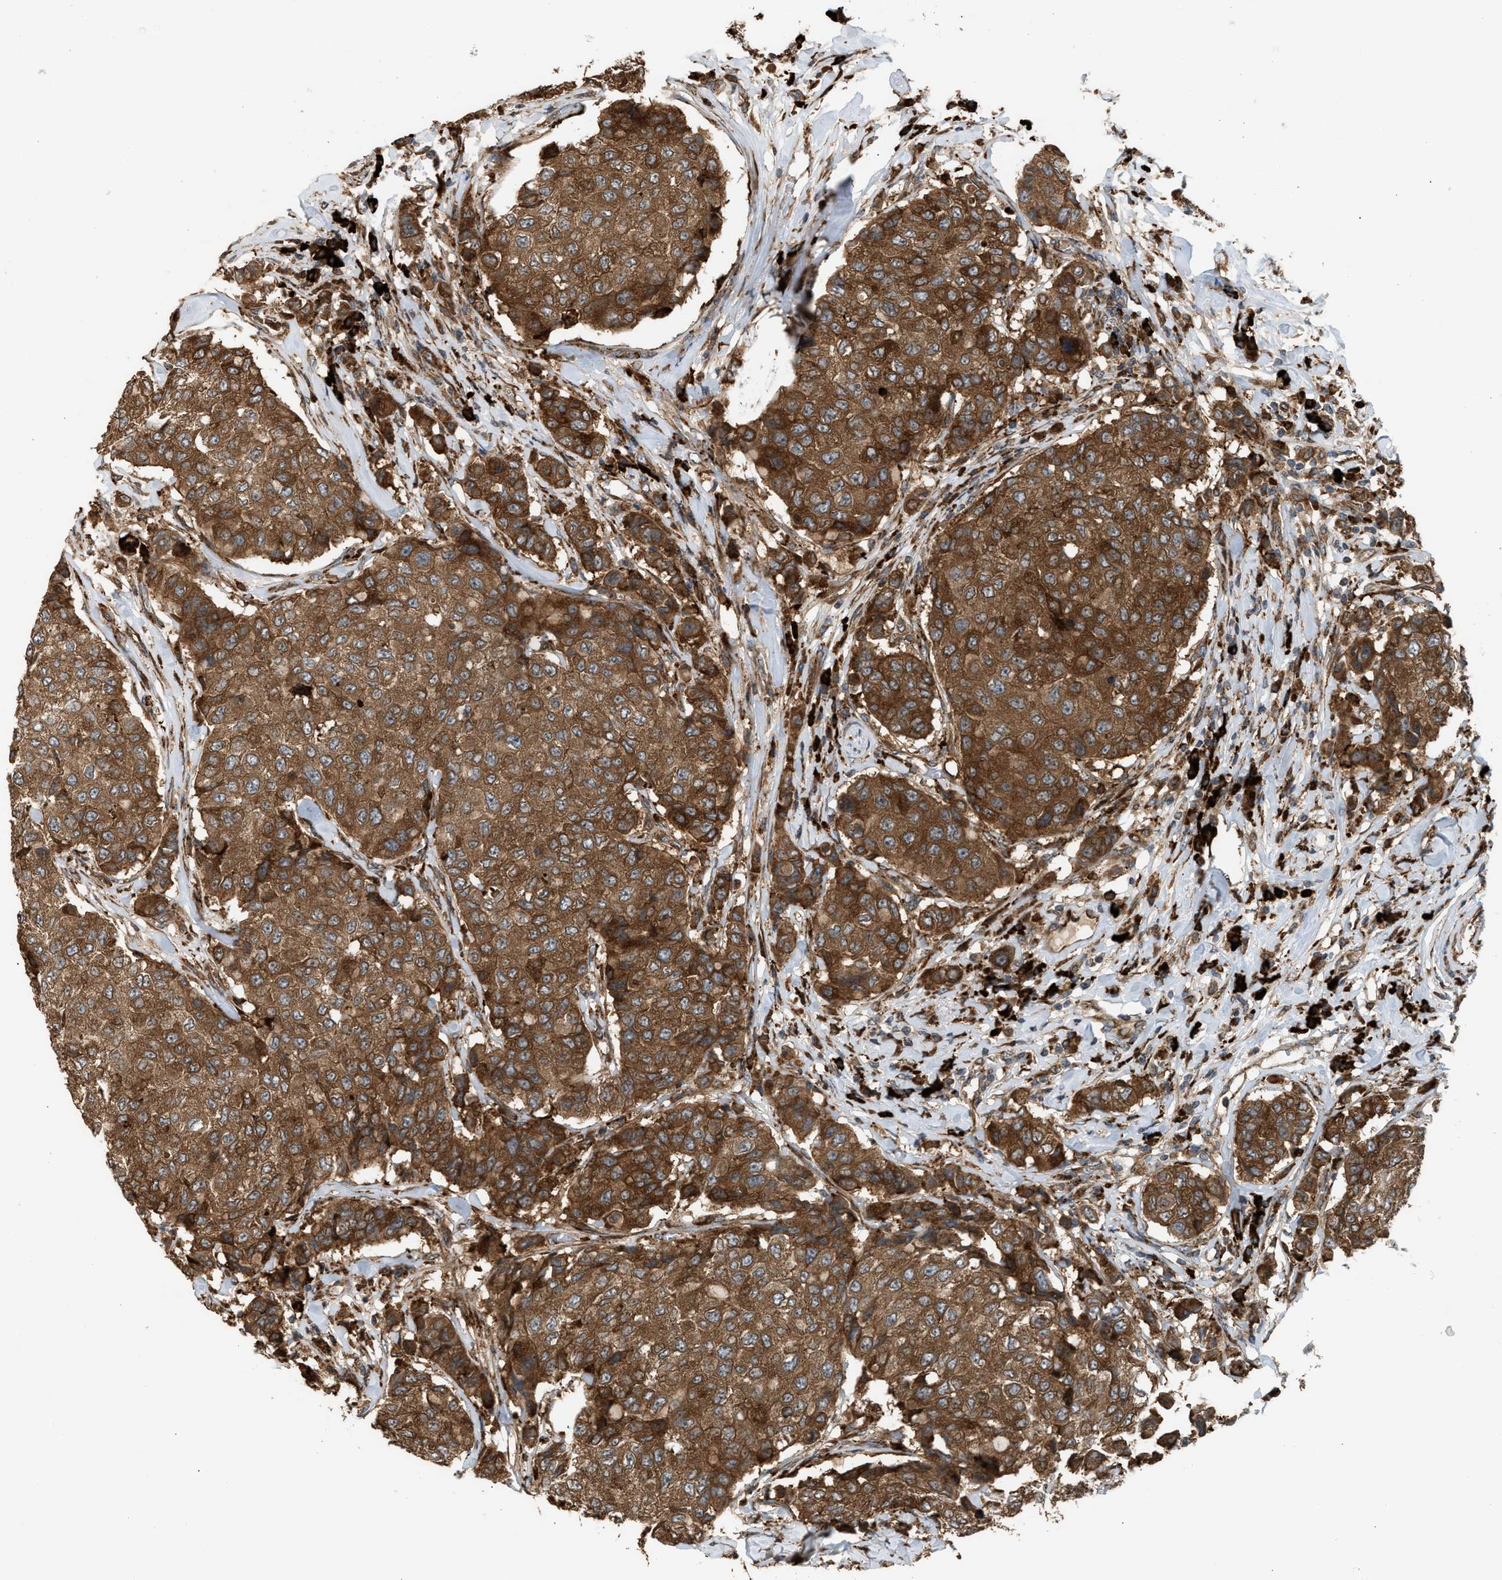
{"staining": {"intensity": "strong", "quantity": ">75%", "location": "cytoplasmic/membranous"}, "tissue": "breast cancer", "cell_type": "Tumor cells", "image_type": "cancer", "snomed": [{"axis": "morphology", "description": "Duct carcinoma"}, {"axis": "topography", "description": "Breast"}], "caption": "Breast infiltrating ductal carcinoma stained with a protein marker demonstrates strong staining in tumor cells.", "gene": "BAIAP2L1", "patient": {"sex": "female", "age": 27}}